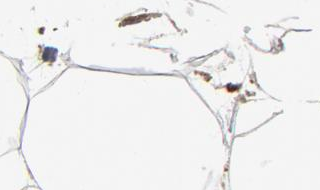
{"staining": {"intensity": "moderate", "quantity": ">75%", "location": "cytoplasmic/membranous,nuclear"}, "tissue": "adipose tissue", "cell_type": "Adipocytes", "image_type": "normal", "snomed": [{"axis": "morphology", "description": "Normal tissue, NOS"}, {"axis": "morphology", "description": "Duct carcinoma"}, {"axis": "topography", "description": "Breast"}, {"axis": "topography", "description": "Adipose tissue"}], "caption": "Protein analysis of unremarkable adipose tissue demonstrates moderate cytoplasmic/membranous,nuclear positivity in approximately >75% of adipocytes. The protein of interest is stained brown, and the nuclei are stained in blue (DAB (3,3'-diaminobenzidine) IHC with brightfield microscopy, high magnification).", "gene": "UBE2D1", "patient": {"sex": "female", "age": 37}}